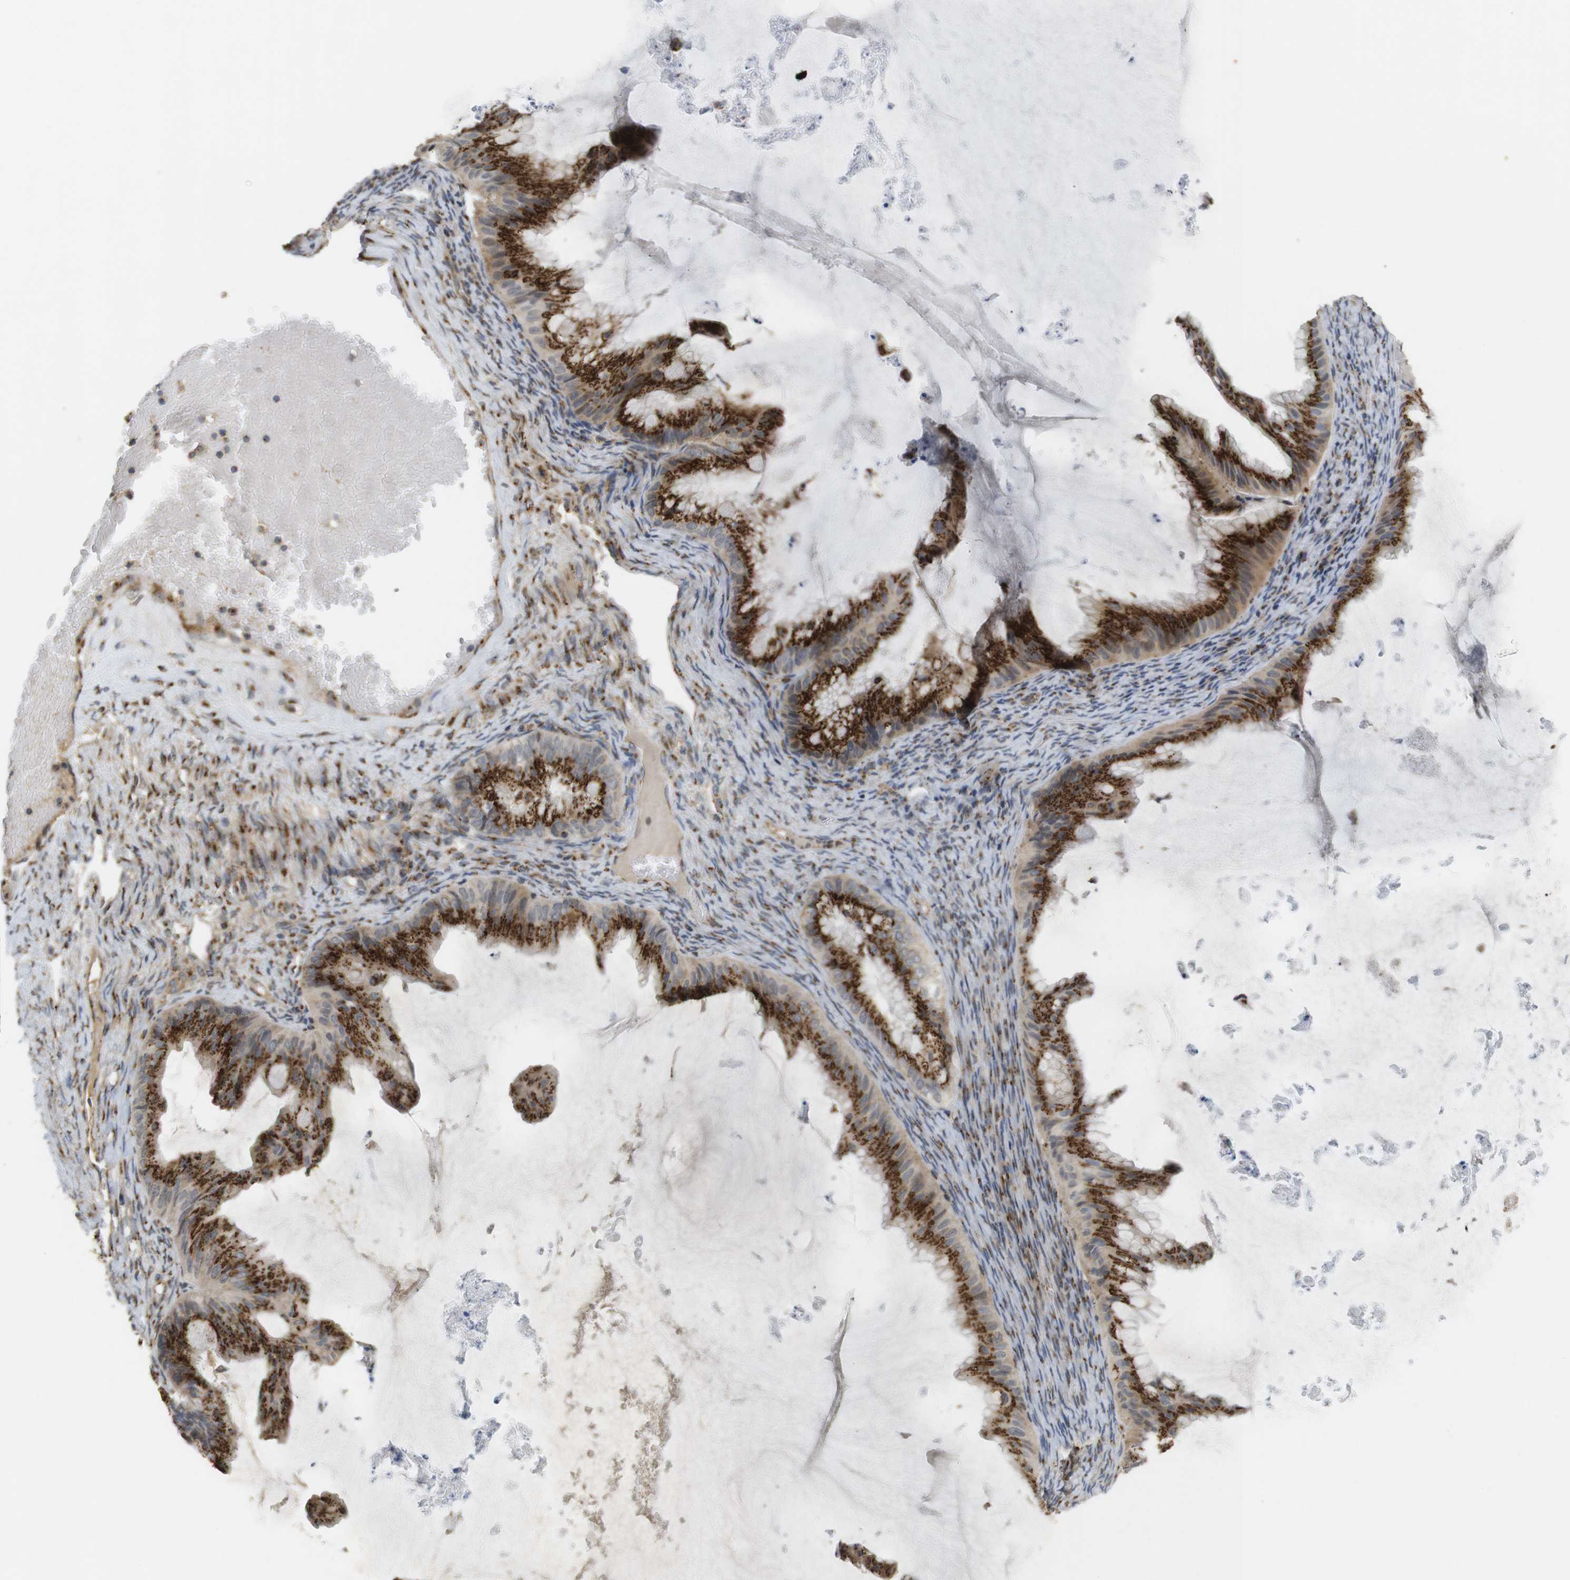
{"staining": {"intensity": "strong", "quantity": ">75%", "location": "cytoplasmic/membranous"}, "tissue": "ovarian cancer", "cell_type": "Tumor cells", "image_type": "cancer", "snomed": [{"axis": "morphology", "description": "Cystadenocarcinoma, mucinous, NOS"}, {"axis": "topography", "description": "Ovary"}], "caption": "Tumor cells demonstrate strong cytoplasmic/membranous staining in approximately >75% of cells in mucinous cystadenocarcinoma (ovarian).", "gene": "ZFPL1", "patient": {"sex": "female", "age": 61}}